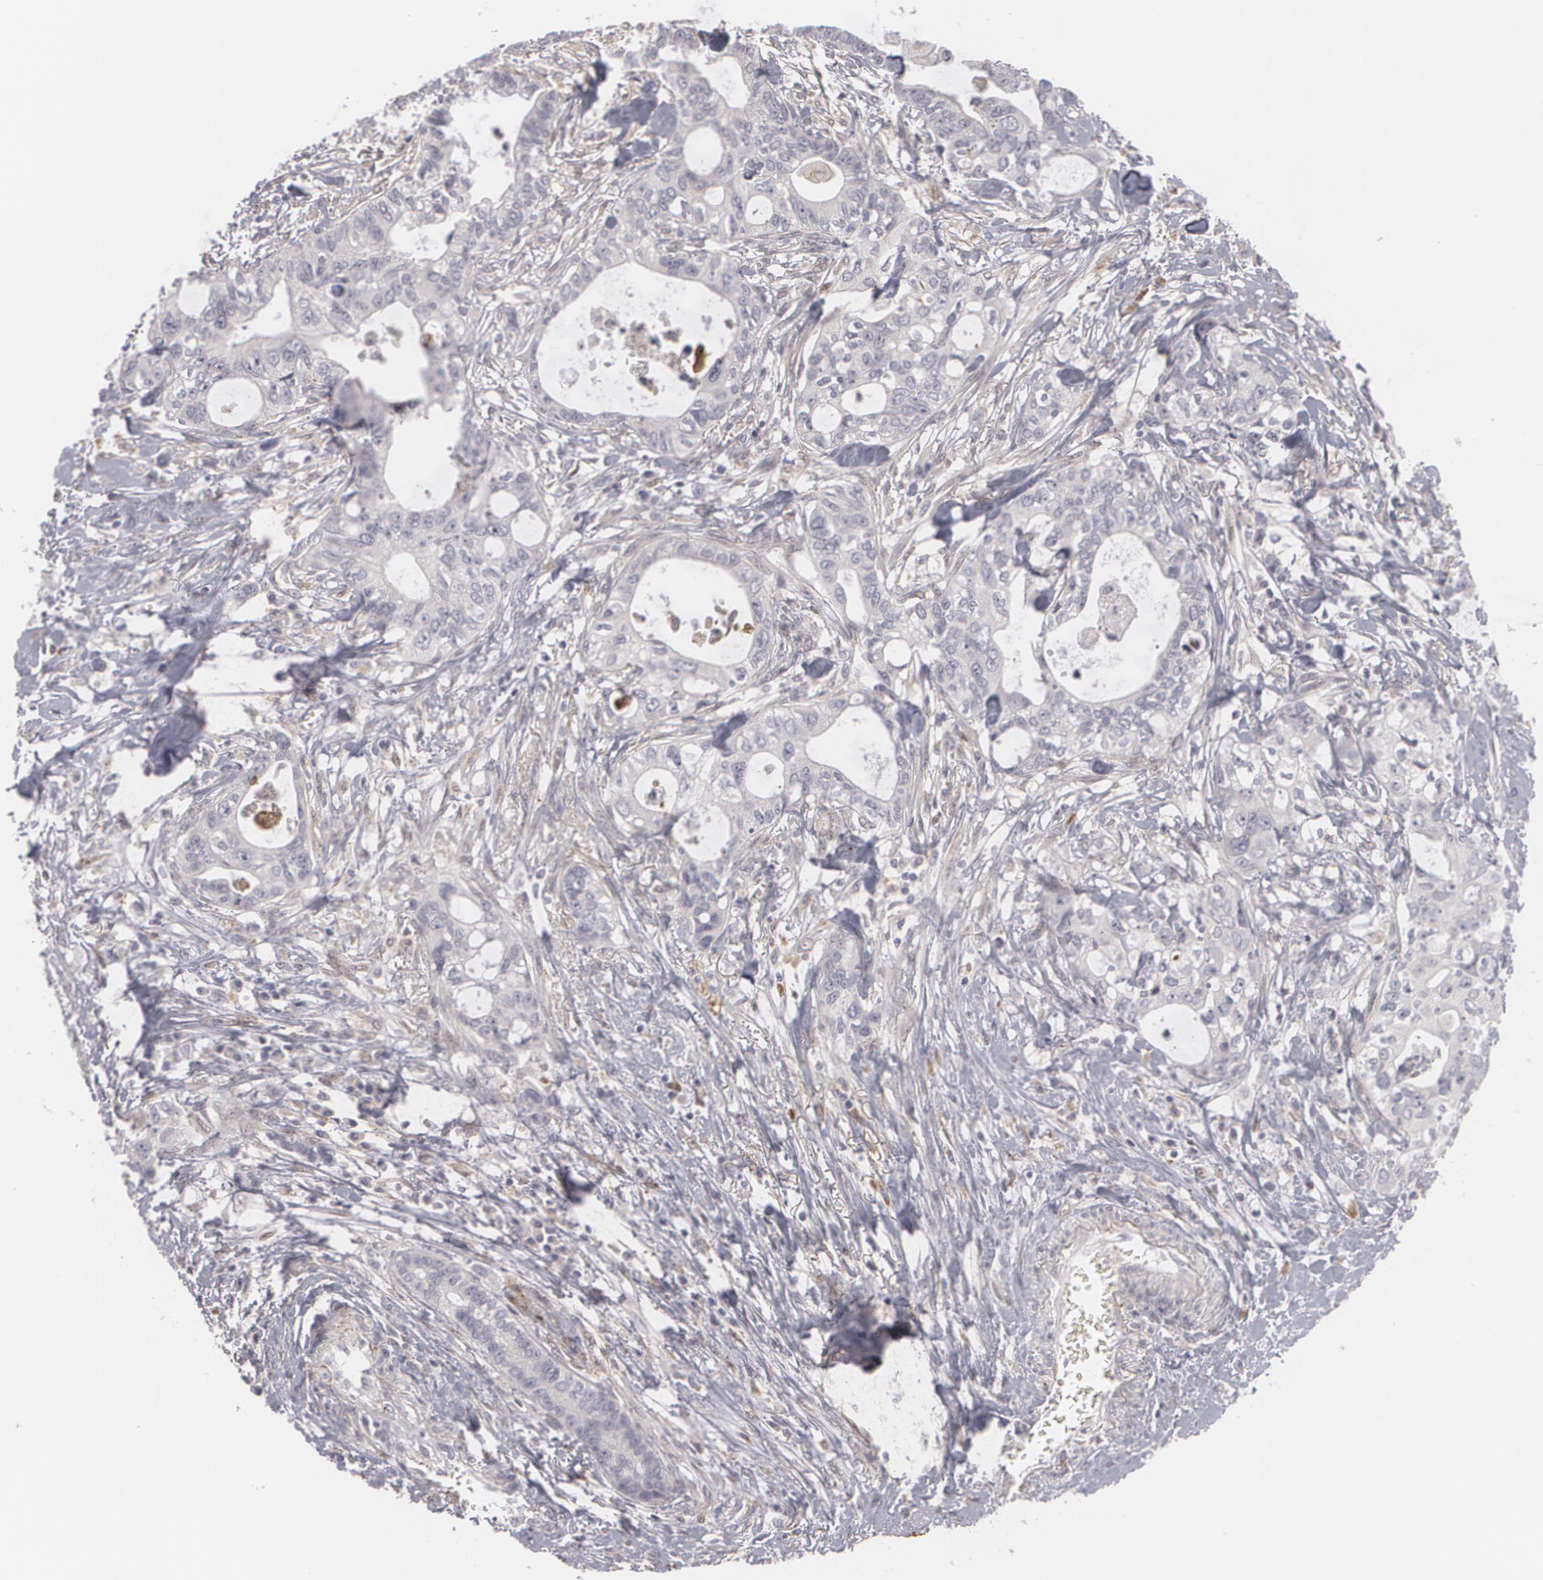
{"staining": {"intensity": "negative", "quantity": "none", "location": "none"}, "tissue": "colorectal cancer", "cell_type": "Tumor cells", "image_type": "cancer", "snomed": [{"axis": "morphology", "description": "Adenocarcinoma, NOS"}, {"axis": "topography", "description": "Rectum"}], "caption": "Tumor cells show no significant staining in colorectal cancer.", "gene": "EFS", "patient": {"sex": "female", "age": 57}}